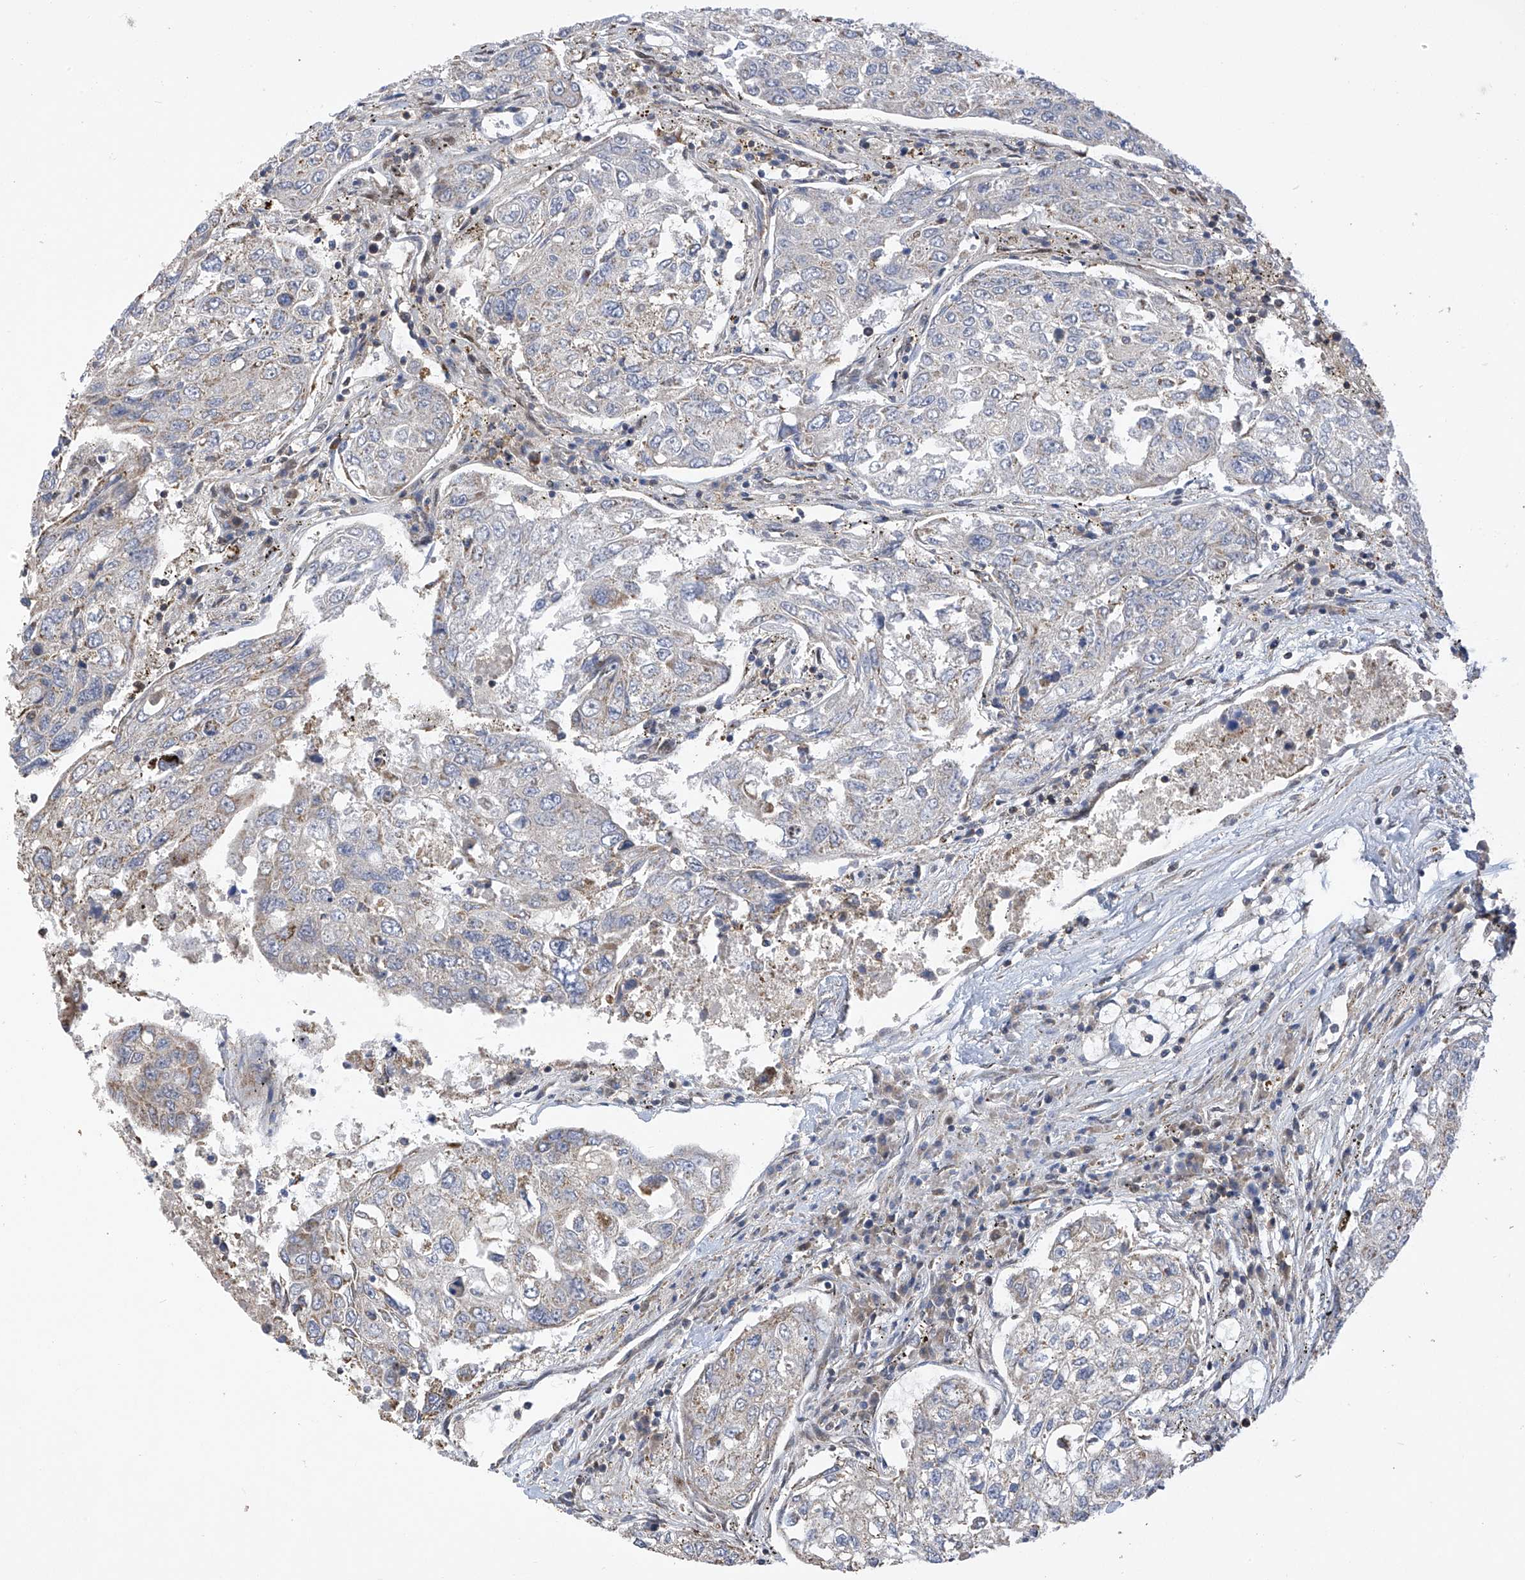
{"staining": {"intensity": "negative", "quantity": "none", "location": "none"}, "tissue": "urothelial cancer", "cell_type": "Tumor cells", "image_type": "cancer", "snomed": [{"axis": "morphology", "description": "Urothelial carcinoma, High grade"}, {"axis": "topography", "description": "Lymph node"}, {"axis": "topography", "description": "Urinary bladder"}], "caption": "The image reveals no significant positivity in tumor cells of urothelial carcinoma (high-grade). Nuclei are stained in blue.", "gene": "SLCO4A1", "patient": {"sex": "male", "age": 51}}